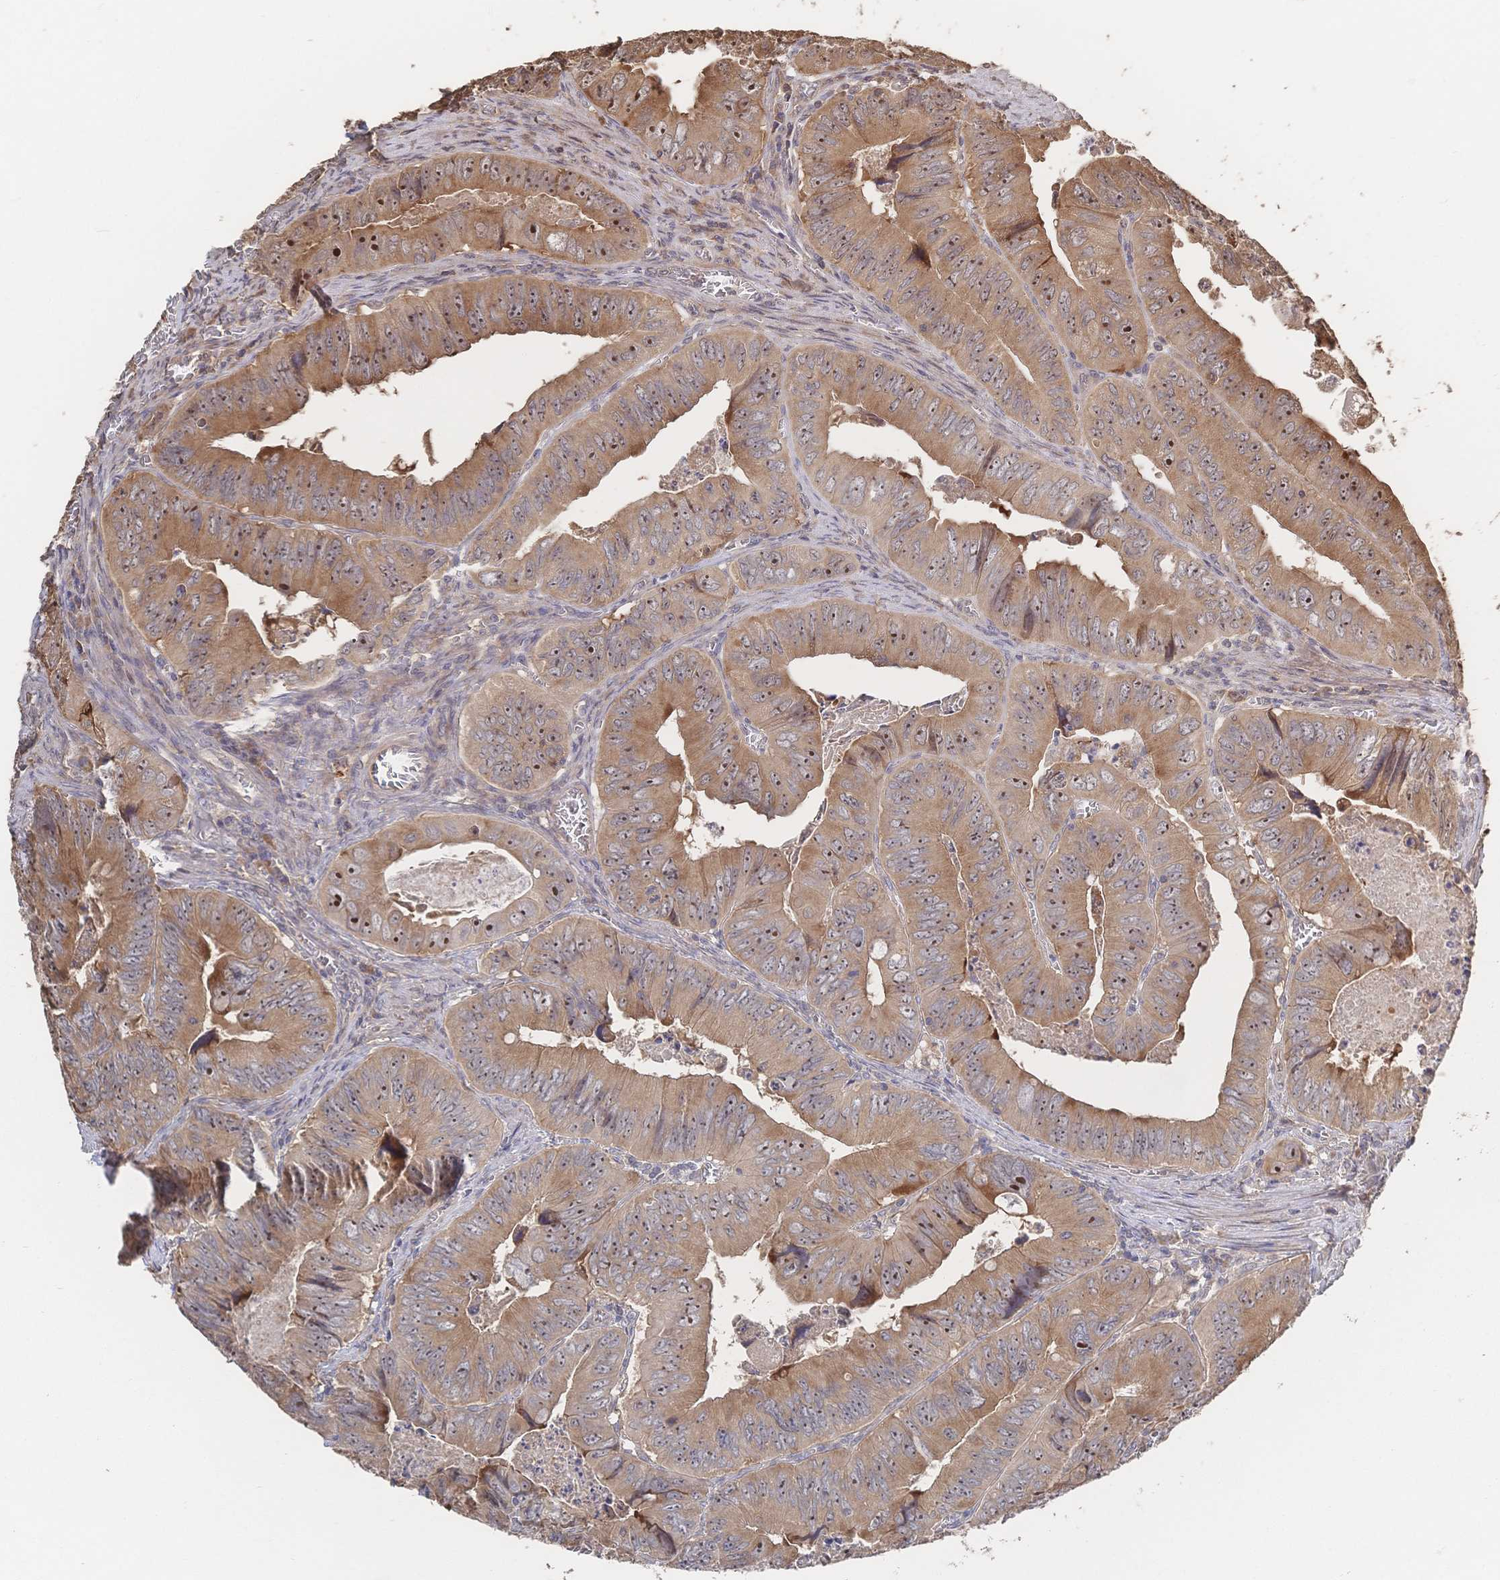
{"staining": {"intensity": "moderate", "quantity": ">75%", "location": "cytoplasmic/membranous,nuclear"}, "tissue": "colorectal cancer", "cell_type": "Tumor cells", "image_type": "cancer", "snomed": [{"axis": "morphology", "description": "Adenocarcinoma, NOS"}, {"axis": "topography", "description": "Colon"}], "caption": "Tumor cells show moderate cytoplasmic/membranous and nuclear staining in approximately >75% of cells in colorectal cancer (adenocarcinoma).", "gene": "DNAJA4", "patient": {"sex": "female", "age": 84}}